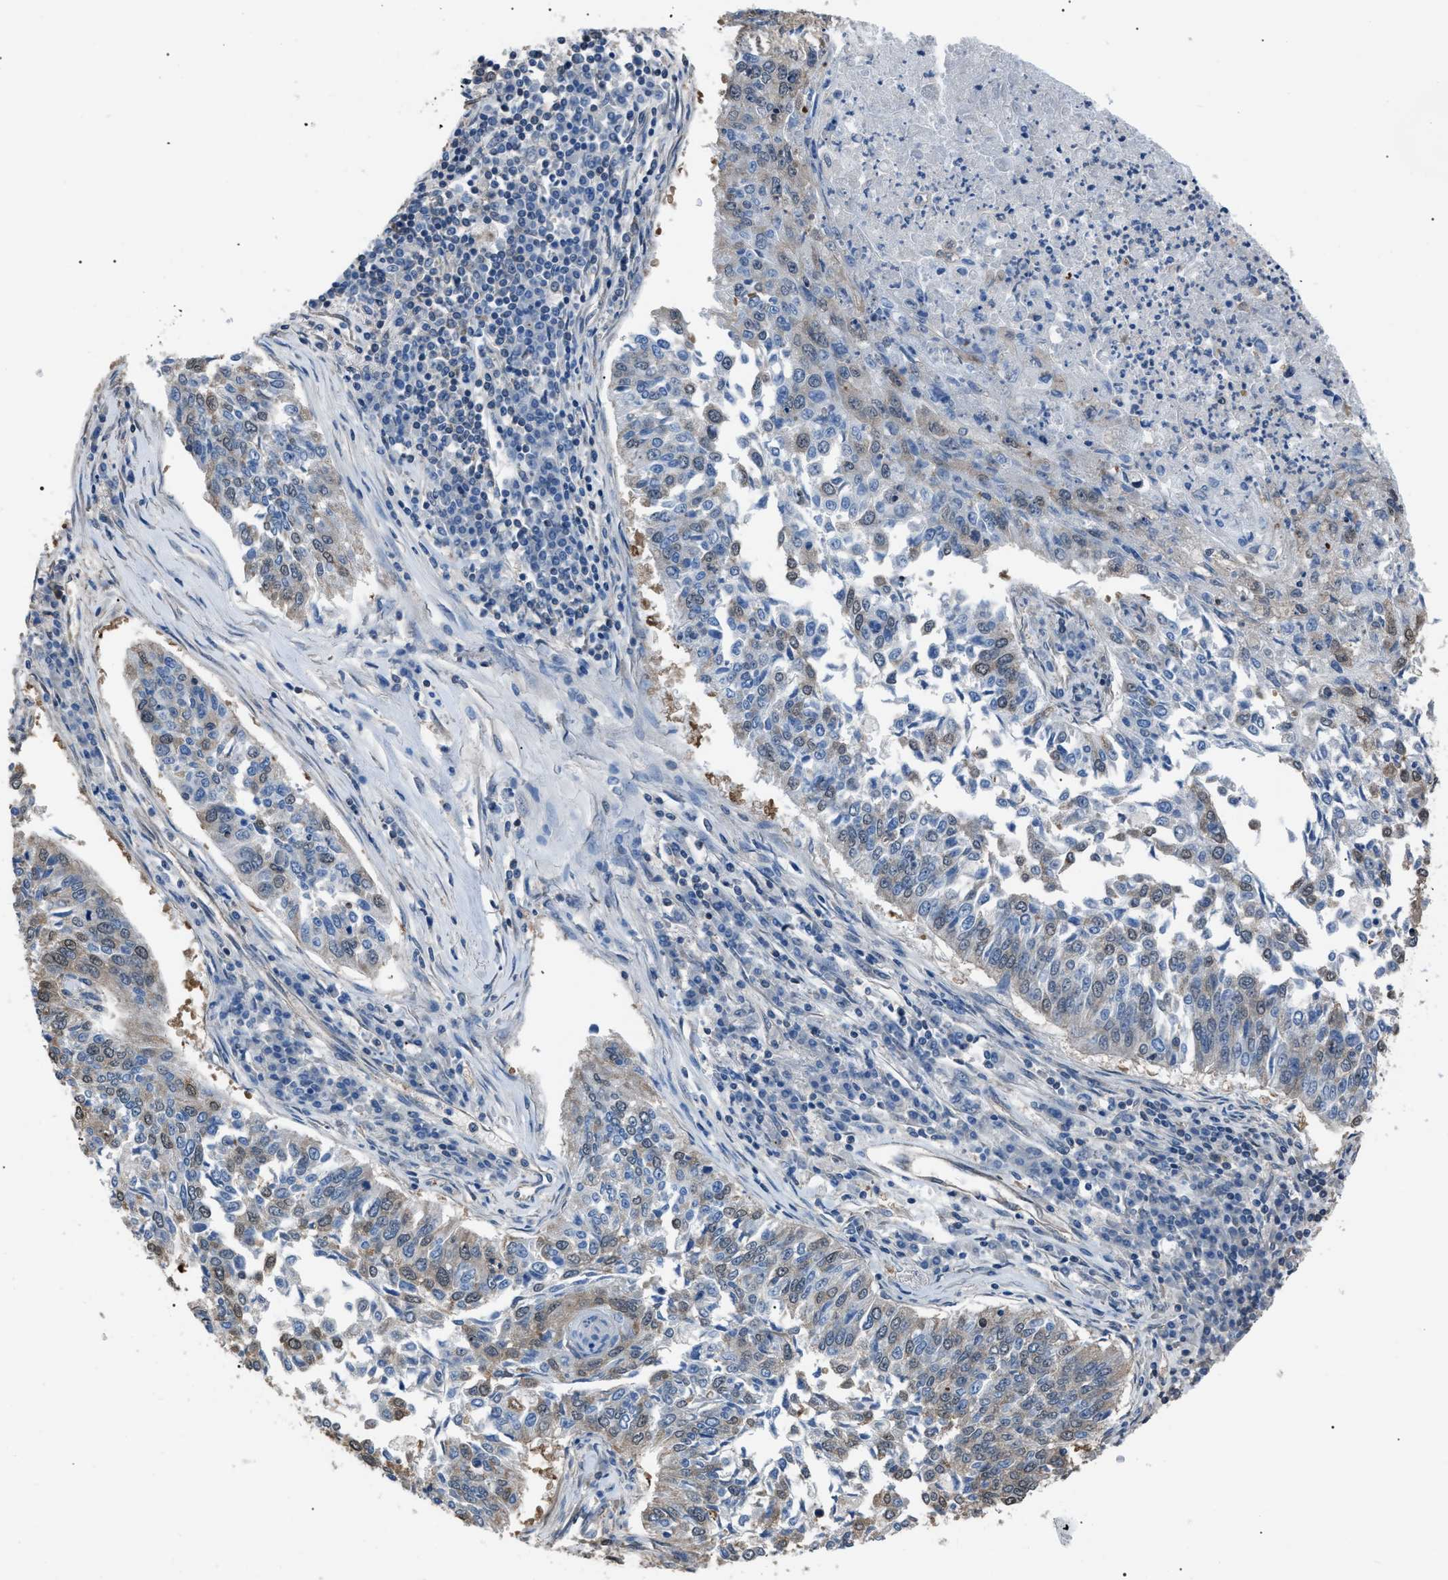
{"staining": {"intensity": "weak", "quantity": "<25%", "location": "cytoplasmic/membranous"}, "tissue": "lung cancer", "cell_type": "Tumor cells", "image_type": "cancer", "snomed": [{"axis": "morphology", "description": "Normal tissue, NOS"}, {"axis": "morphology", "description": "Squamous cell carcinoma, NOS"}, {"axis": "topography", "description": "Cartilage tissue"}, {"axis": "topography", "description": "Bronchus"}, {"axis": "topography", "description": "Lung"}], "caption": "Lung squamous cell carcinoma was stained to show a protein in brown. There is no significant positivity in tumor cells.", "gene": "PDCD5", "patient": {"sex": "female", "age": 49}}